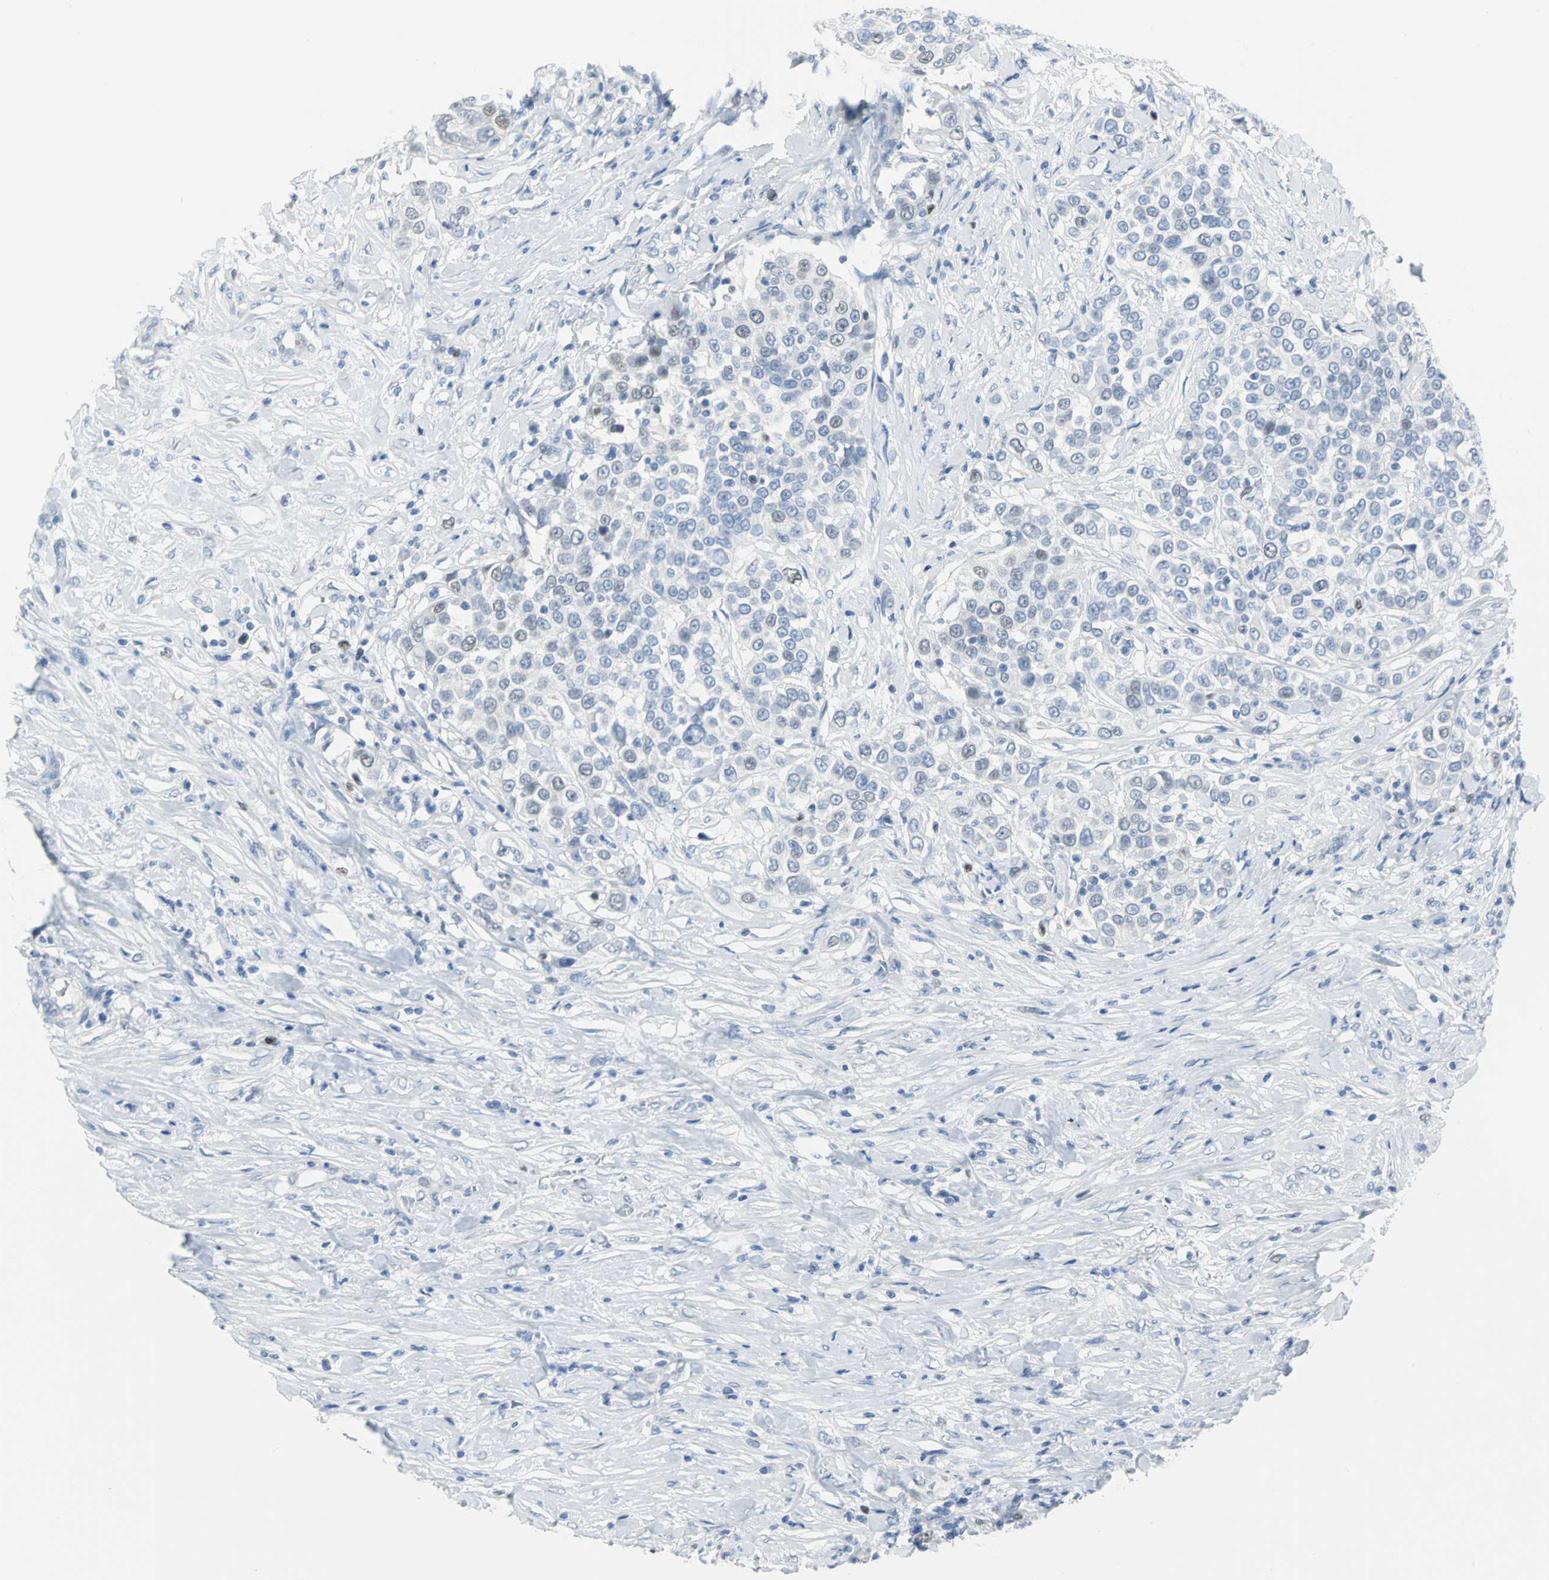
{"staining": {"intensity": "negative", "quantity": "none", "location": "none"}, "tissue": "urothelial cancer", "cell_type": "Tumor cells", "image_type": "cancer", "snomed": [{"axis": "morphology", "description": "Urothelial carcinoma, High grade"}, {"axis": "topography", "description": "Urinary bladder"}], "caption": "Immunohistochemical staining of human urothelial carcinoma (high-grade) displays no significant expression in tumor cells. Brightfield microscopy of immunohistochemistry stained with DAB (3,3'-diaminobenzidine) (brown) and hematoxylin (blue), captured at high magnification.", "gene": "MCM3", "patient": {"sex": "female", "age": 80}}